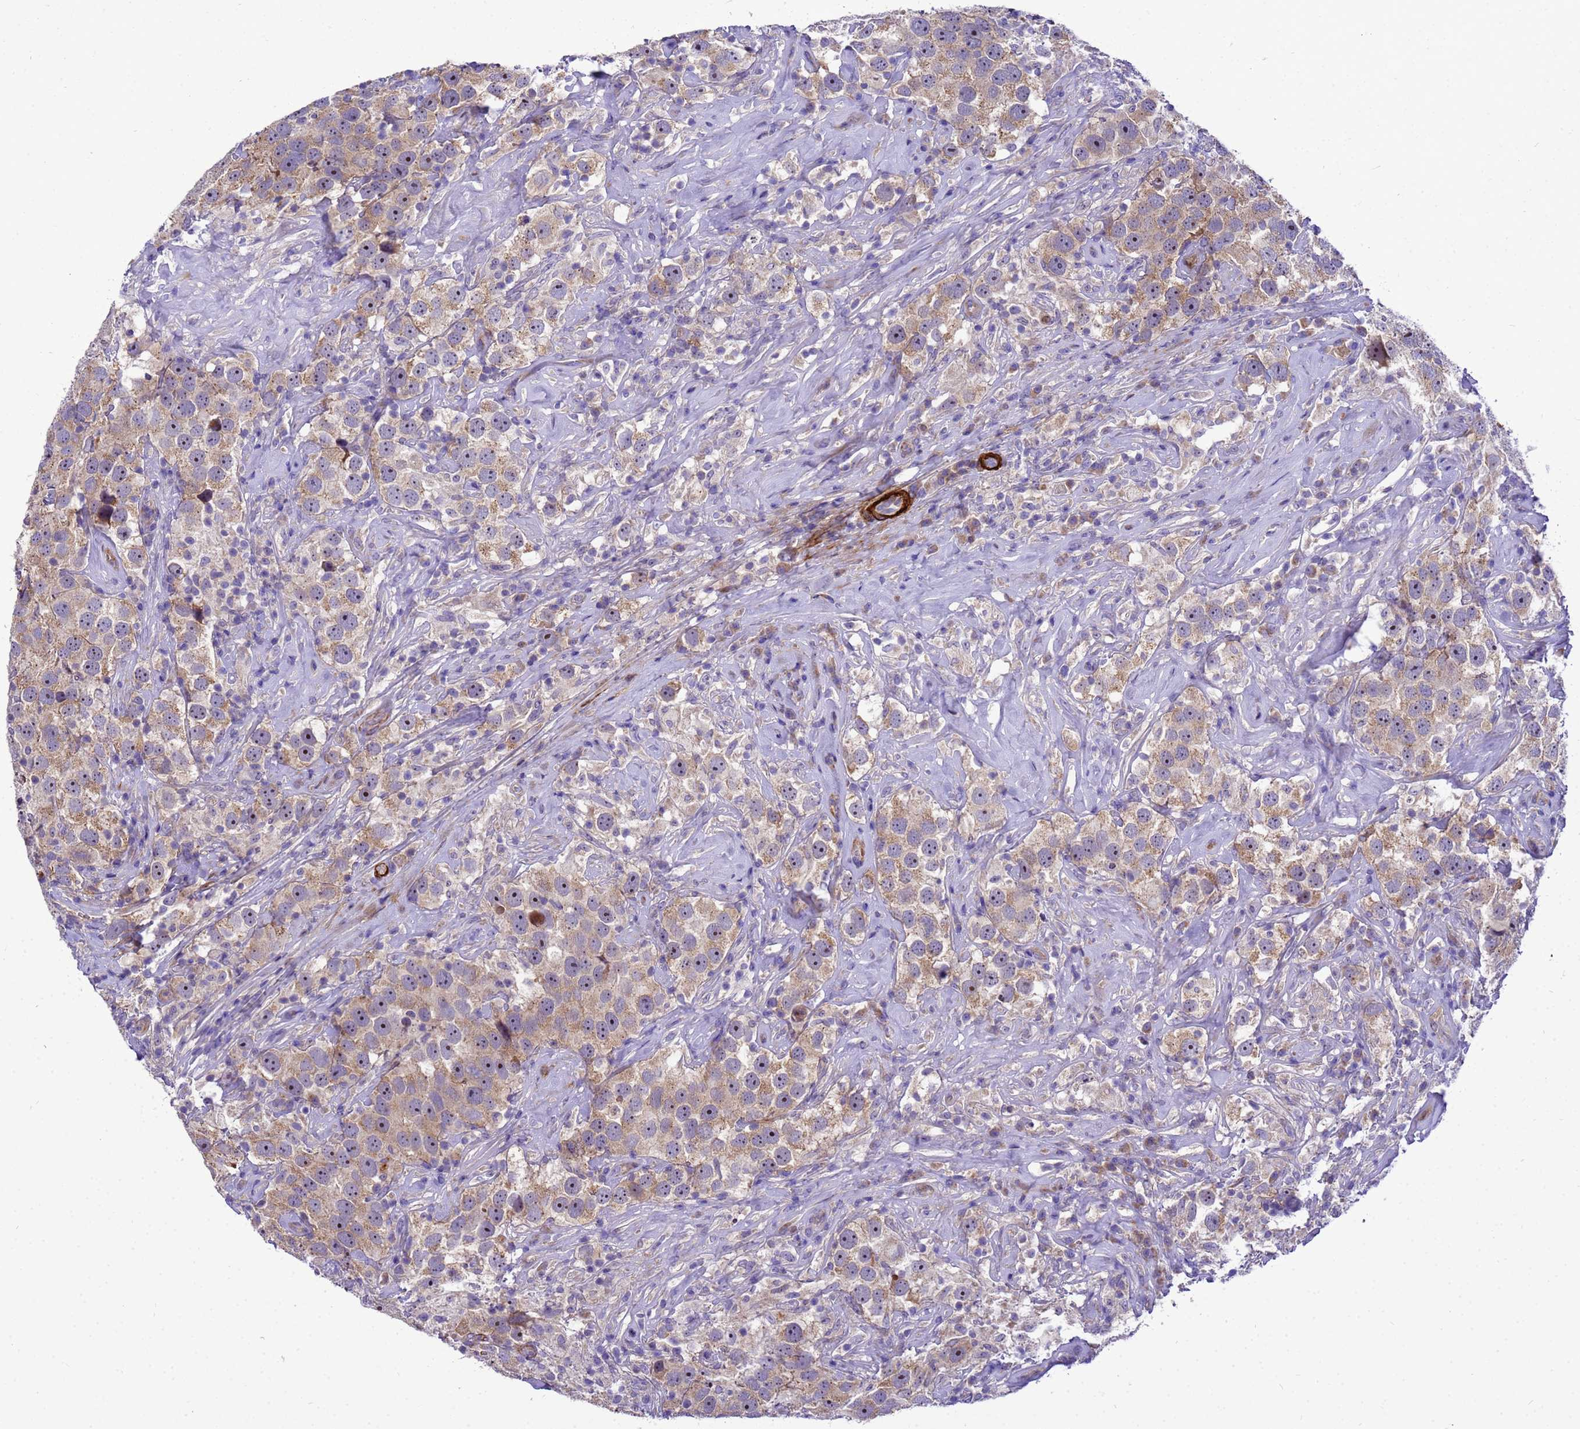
{"staining": {"intensity": "weak", "quantity": ">75%", "location": "cytoplasmic/membranous,nuclear"}, "tissue": "testis cancer", "cell_type": "Tumor cells", "image_type": "cancer", "snomed": [{"axis": "morphology", "description": "Seminoma, NOS"}, {"axis": "topography", "description": "Testis"}], "caption": "An image showing weak cytoplasmic/membranous and nuclear positivity in approximately >75% of tumor cells in testis seminoma, as visualized by brown immunohistochemical staining.", "gene": "POP7", "patient": {"sex": "male", "age": 49}}